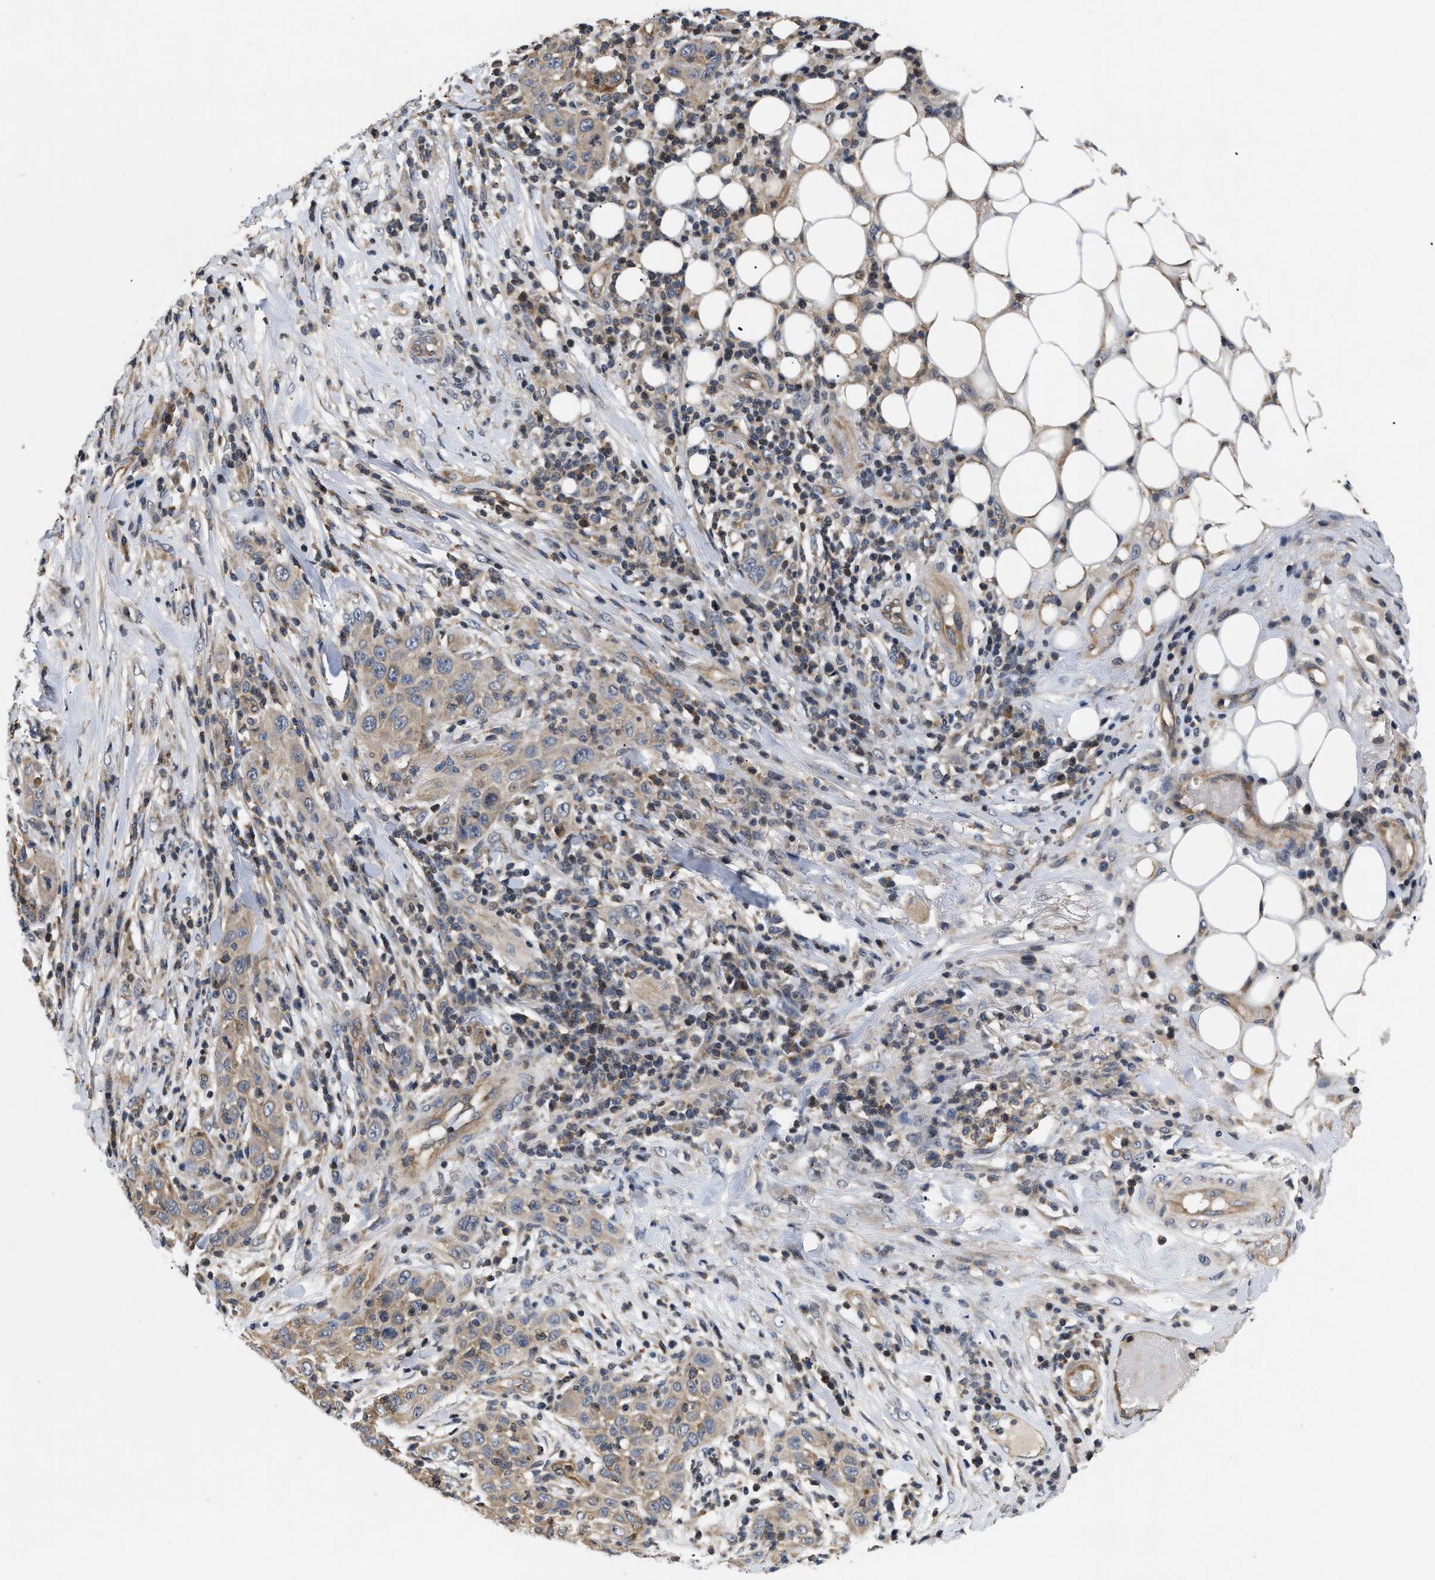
{"staining": {"intensity": "moderate", "quantity": ">75%", "location": "cytoplasmic/membranous"}, "tissue": "skin cancer", "cell_type": "Tumor cells", "image_type": "cancer", "snomed": [{"axis": "morphology", "description": "Squamous cell carcinoma, NOS"}, {"axis": "topography", "description": "Skin"}], "caption": "Protein staining of skin cancer tissue reveals moderate cytoplasmic/membranous staining in approximately >75% of tumor cells.", "gene": "HMGCR", "patient": {"sex": "female", "age": 88}}